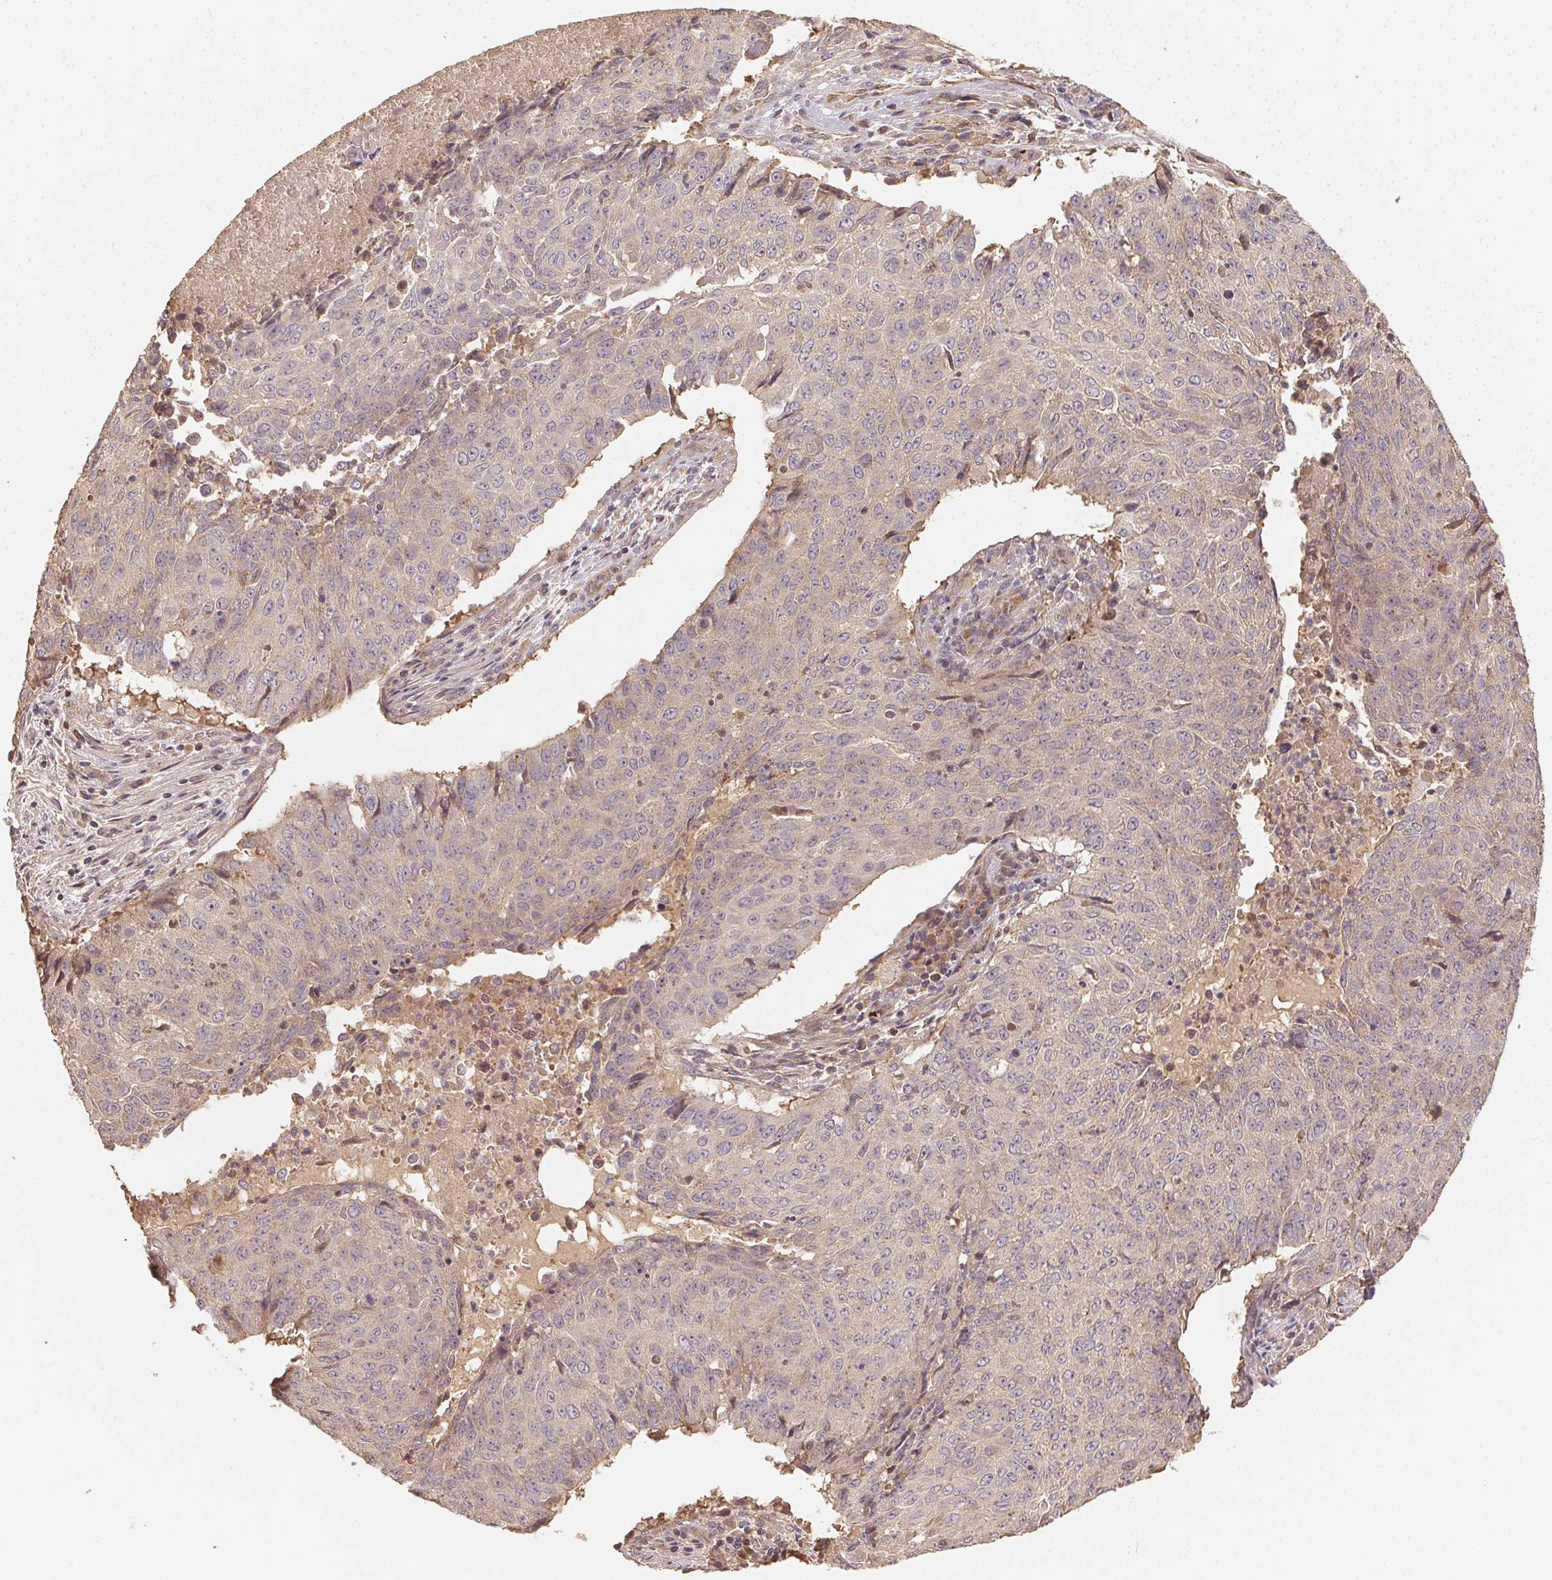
{"staining": {"intensity": "weak", "quantity": "<25%", "location": "cytoplasmic/membranous"}, "tissue": "lung cancer", "cell_type": "Tumor cells", "image_type": "cancer", "snomed": [{"axis": "morphology", "description": "Normal tissue, NOS"}, {"axis": "morphology", "description": "Squamous cell carcinoma, NOS"}, {"axis": "topography", "description": "Bronchus"}, {"axis": "topography", "description": "Lung"}], "caption": "This histopathology image is of lung cancer stained with IHC to label a protein in brown with the nuclei are counter-stained blue. There is no positivity in tumor cells. (DAB IHC visualized using brightfield microscopy, high magnification).", "gene": "RALA", "patient": {"sex": "male", "age": 64}}